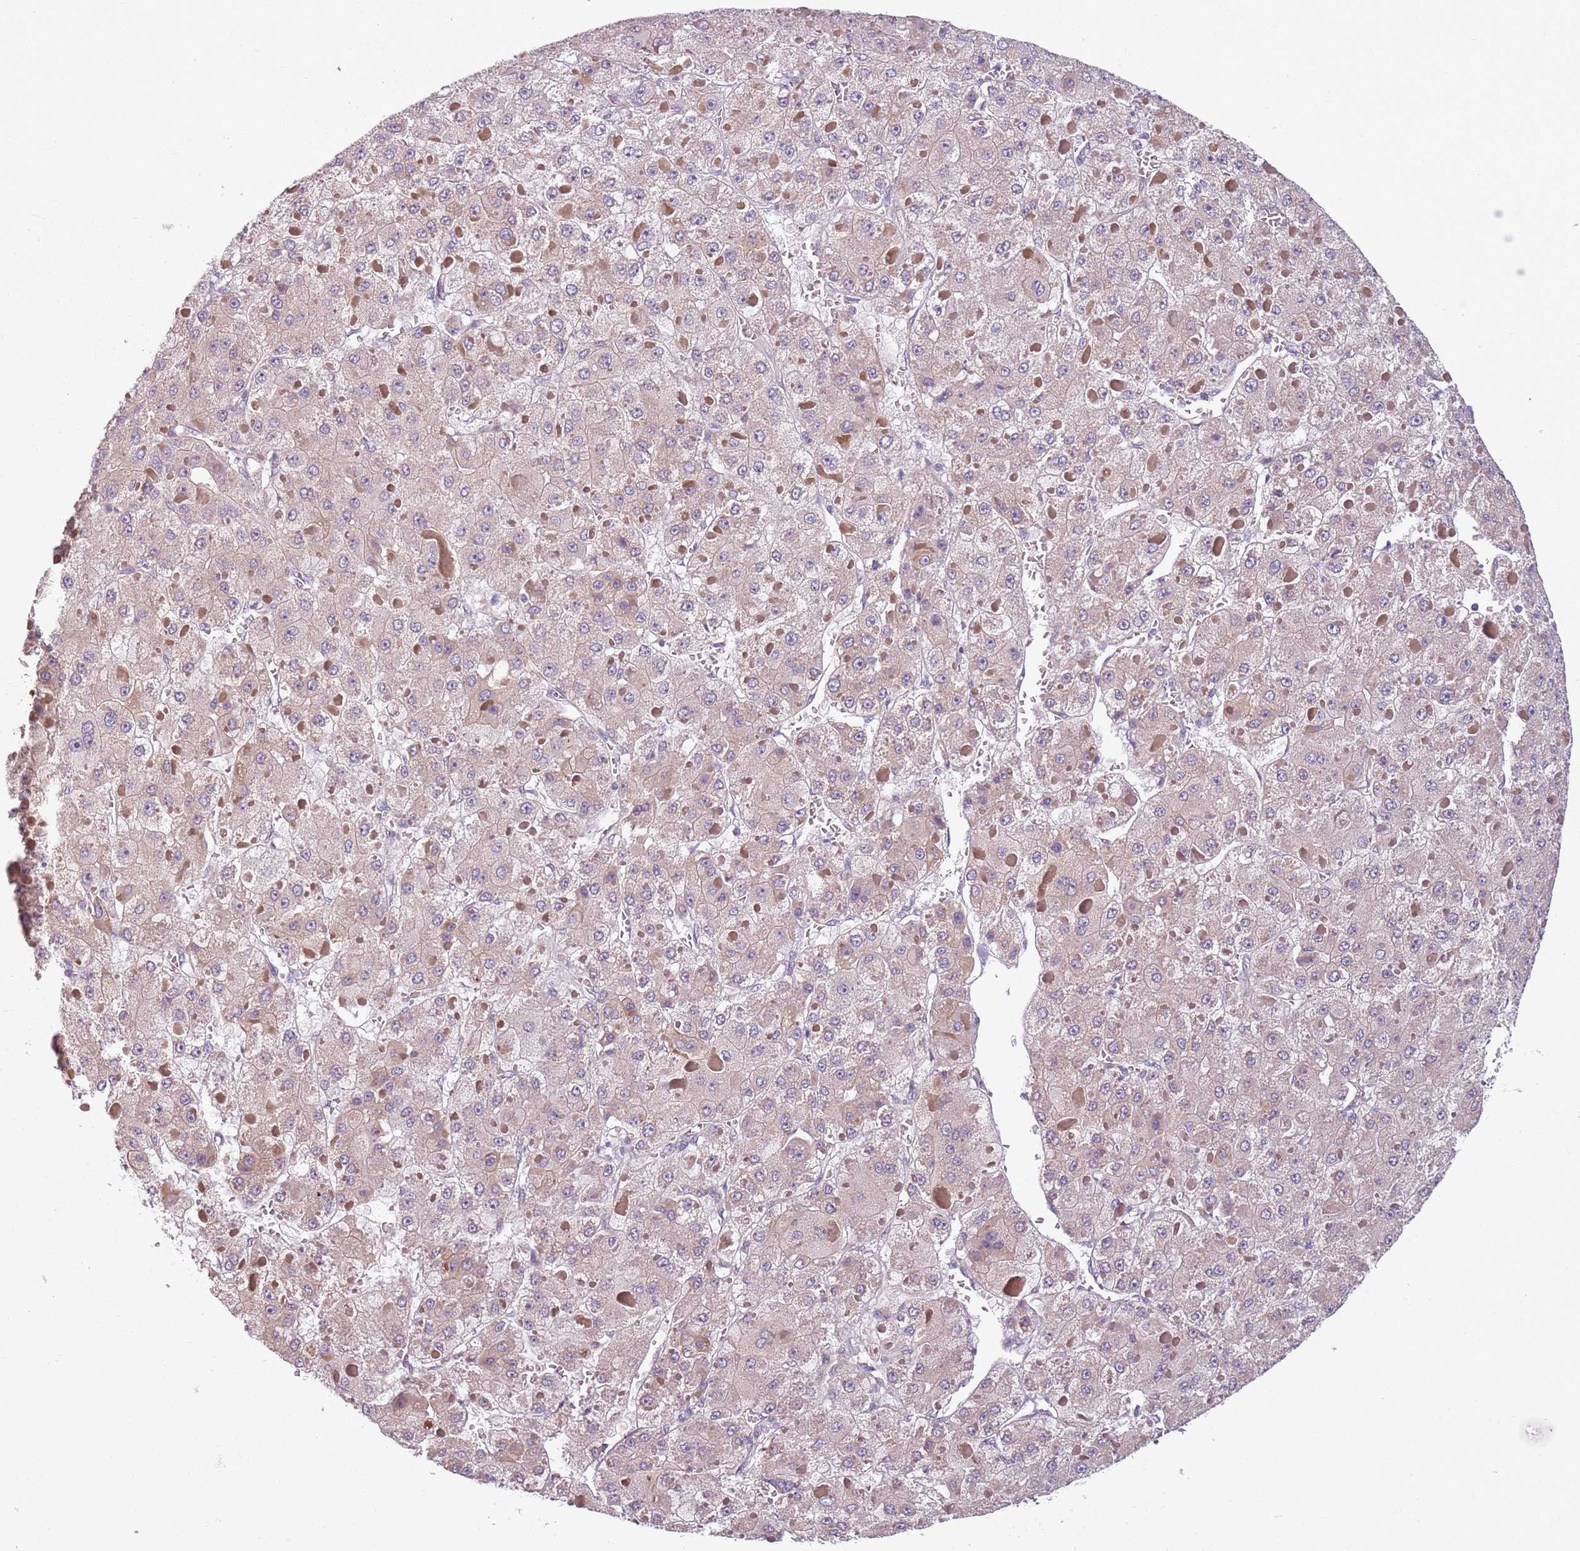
{"staining": {"intensity": "negative", "quantity": "none", "location": "none"}, "tissue": "liver cancer", "cell_type": "Tumor cells", "image_type": "cancer", "snomed": [{"axis": "morphology", "description": "Carcinoma, Hepatocellular, NOS"}, {"axis": "topography", "description": "Liver"}], "caption": "The micrograph demonstrates no significant staining in tumor cells of liver hepatocellular carcinoma. Nuclei are stained in blue.", "gene": "TLCD2", "patient": {"sex": "female", "age": 73}}